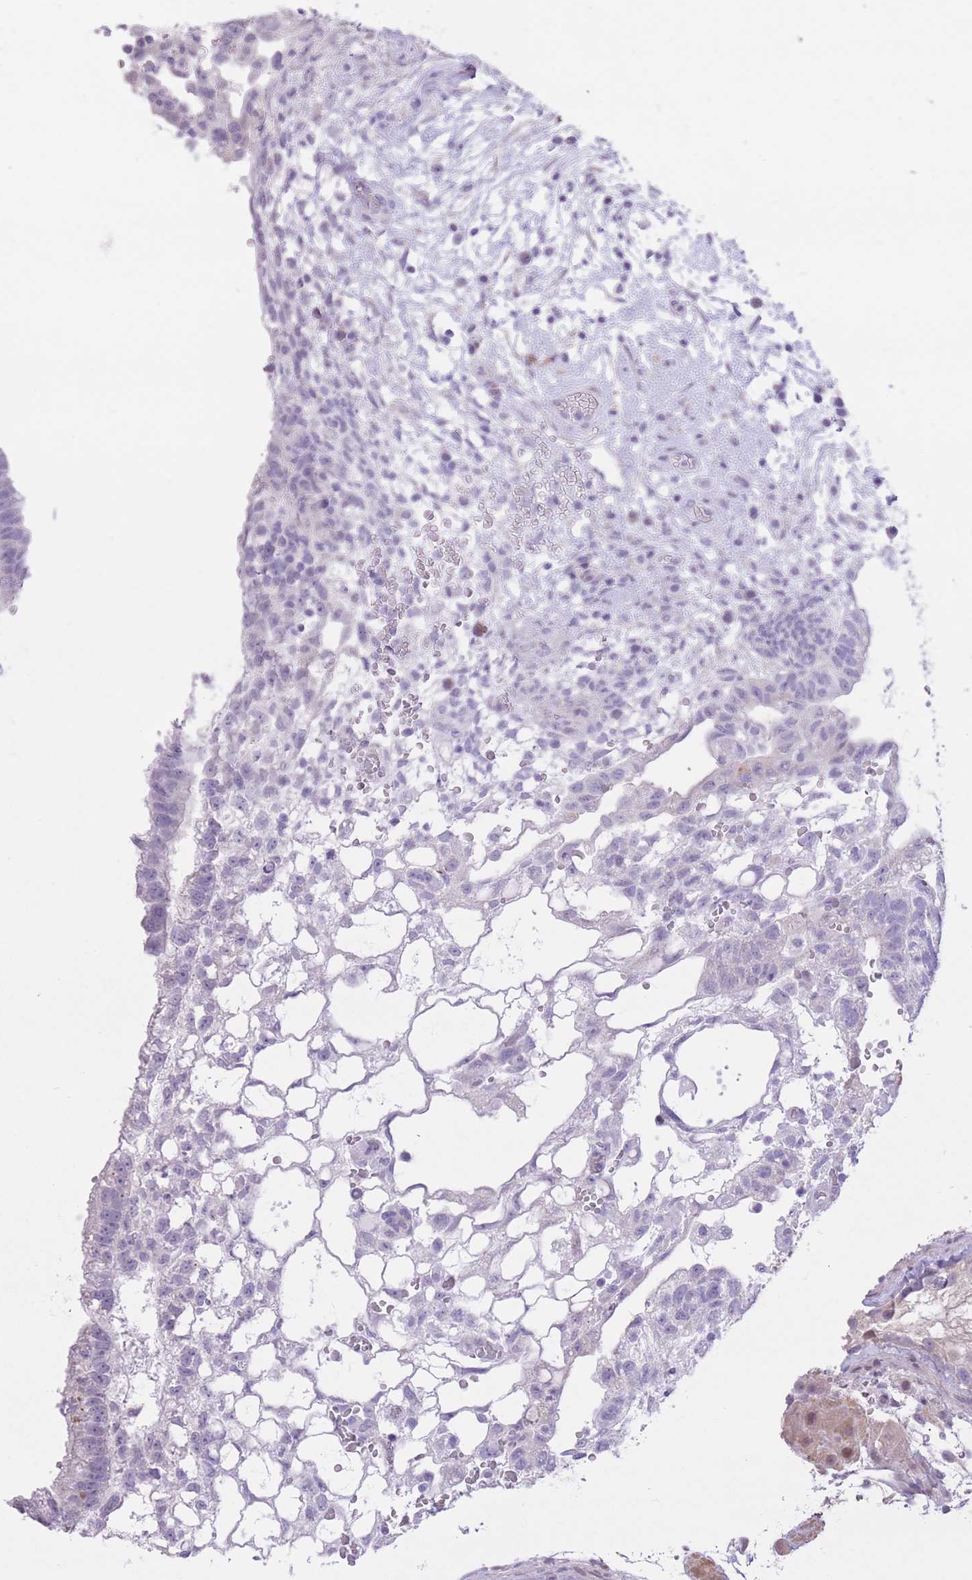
{"staining": {"intensity": "negative", "quantity": "none", "location": "none"}, "tissue": "testis cancer", "cell_type": "Tumor cells", "image_type": "cancer", "snomed": [{"axis": "morphology", "description": "Normal tissue, NOS"}, {"axis": "morphology", "description": "Carcinoma, Embryonal, NOS"}, {"axis": "topography", "description": "Testis"}], "caption": "A micrograph of human embryonal carcinoma (testis) is negative for staining in tumor cells.", "gene": "WDR70", "patient": {"sex": "male", "age": 32}}